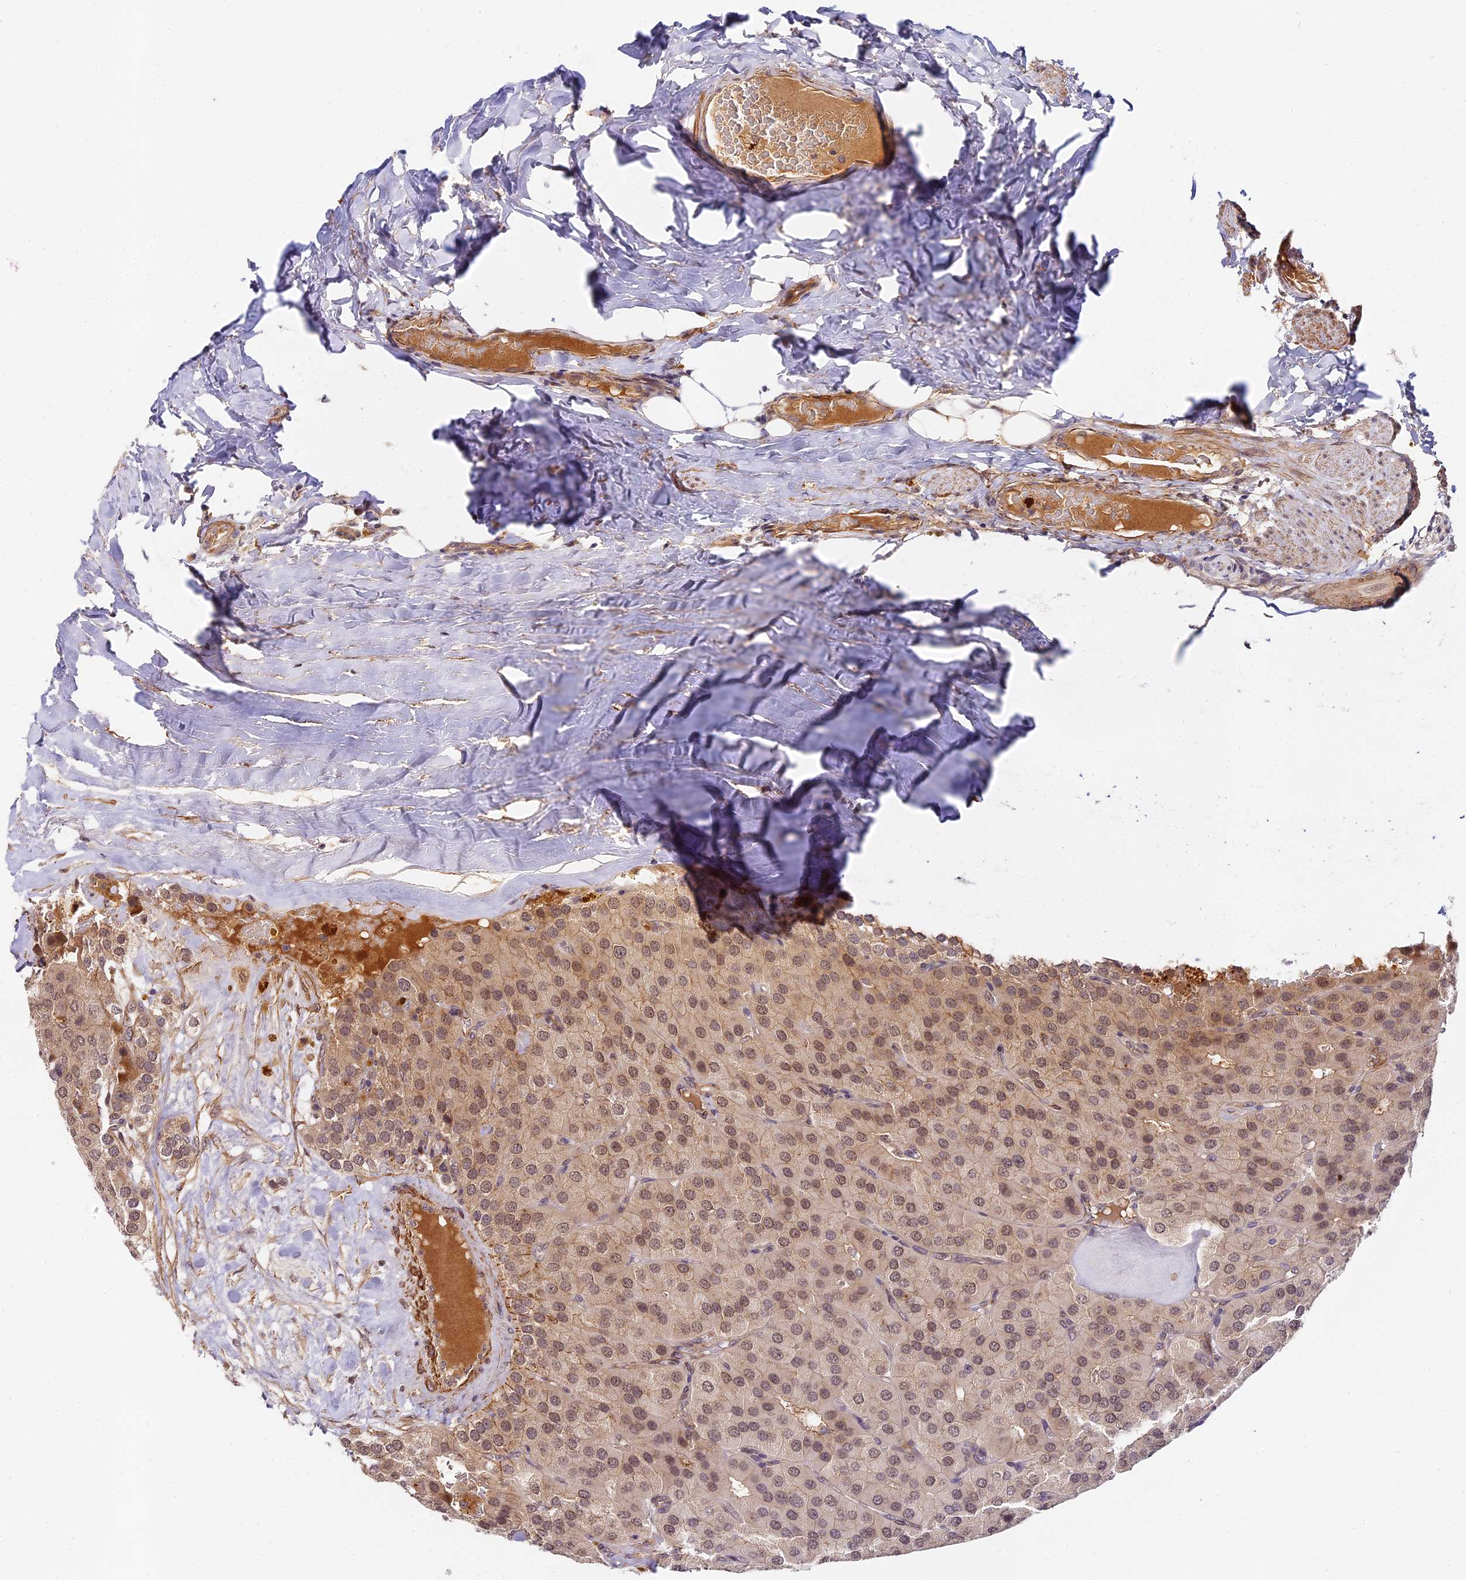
{"staining": {"intensity": "weak", "quantity": "25%-75%", "location": "cytoplasmic/membranous,nuclear"}, "tissue": "parathyroid gland", "cell_type": "Glandular cells", "image_type": "normal", "snomed": [{"axis": "morphology", "description": "Normal tissue, NOS"}, {"axis": "morphology", "description": "Adenoma, NOS"}, {"axis": "topography", "description": "Parathyroid gland"}], "caption": "Parathyroid gland stained with IHC demonstrates weak cytoplasmic/membranous,nuclear expression in about 25%-75% of glandular cells. Nuclei are stained in blue.", "gene": "IMPACT", "patient": {"sex": "female", "age": 86}}